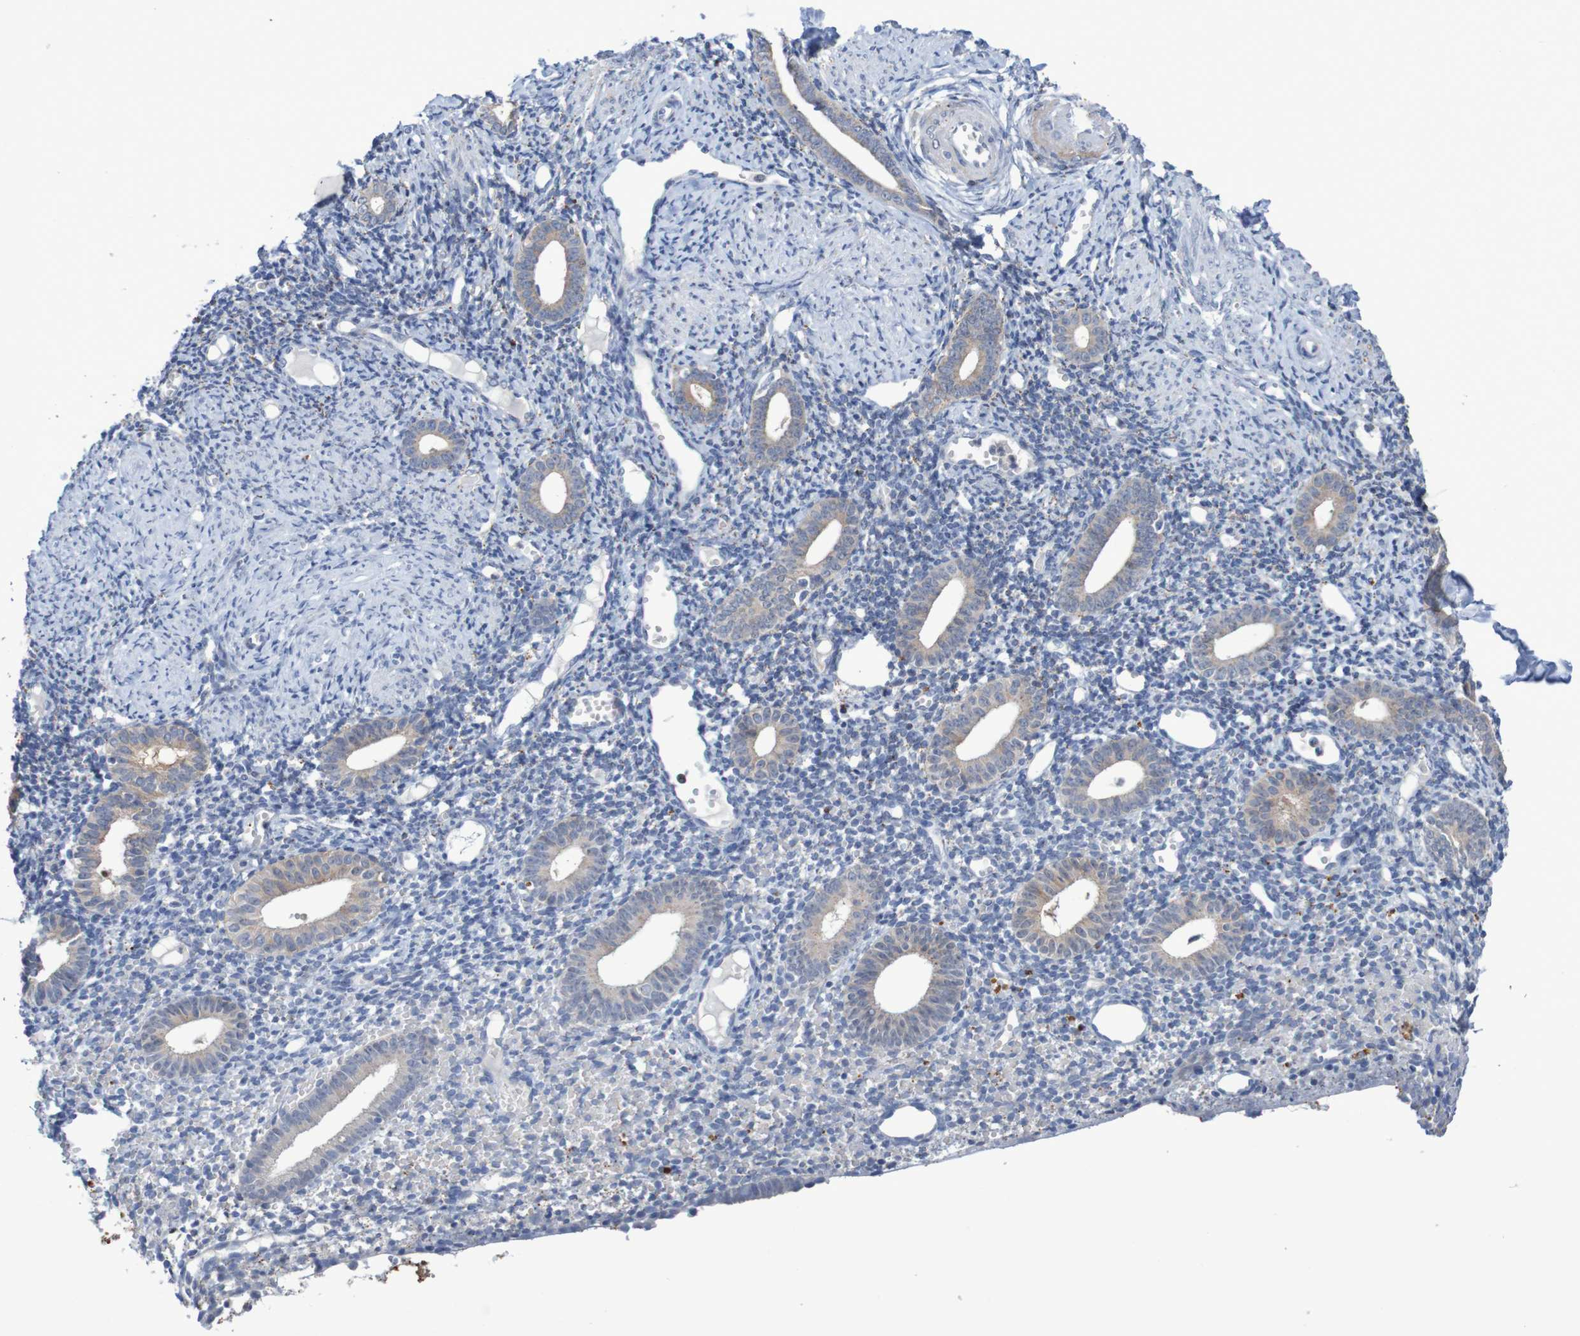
{"staining": {"intensity": "negative", "quantity": "none", "location": "none"}, "tissue": "endometrium", "cell_type": "Cells in endometrial stroma", "image_type": "normal", "snomed": [{"axis": "morphology", "description": "Normal tissue, NOS"}, {"axis": "topography", "description": "Endometrium"}], "caption": "Micrograph shows no significant protein positivity in cells in endometrial stroma of benign endometrium. (Stains: DAB (3,3'-diaminobenzidine) immunohistochemistry with hematoxylin counter stain, Microscopy: brightfield microscopy at high magnification).", "gene": "FBP1", "patient": {"sex": "female", "age": 50}}